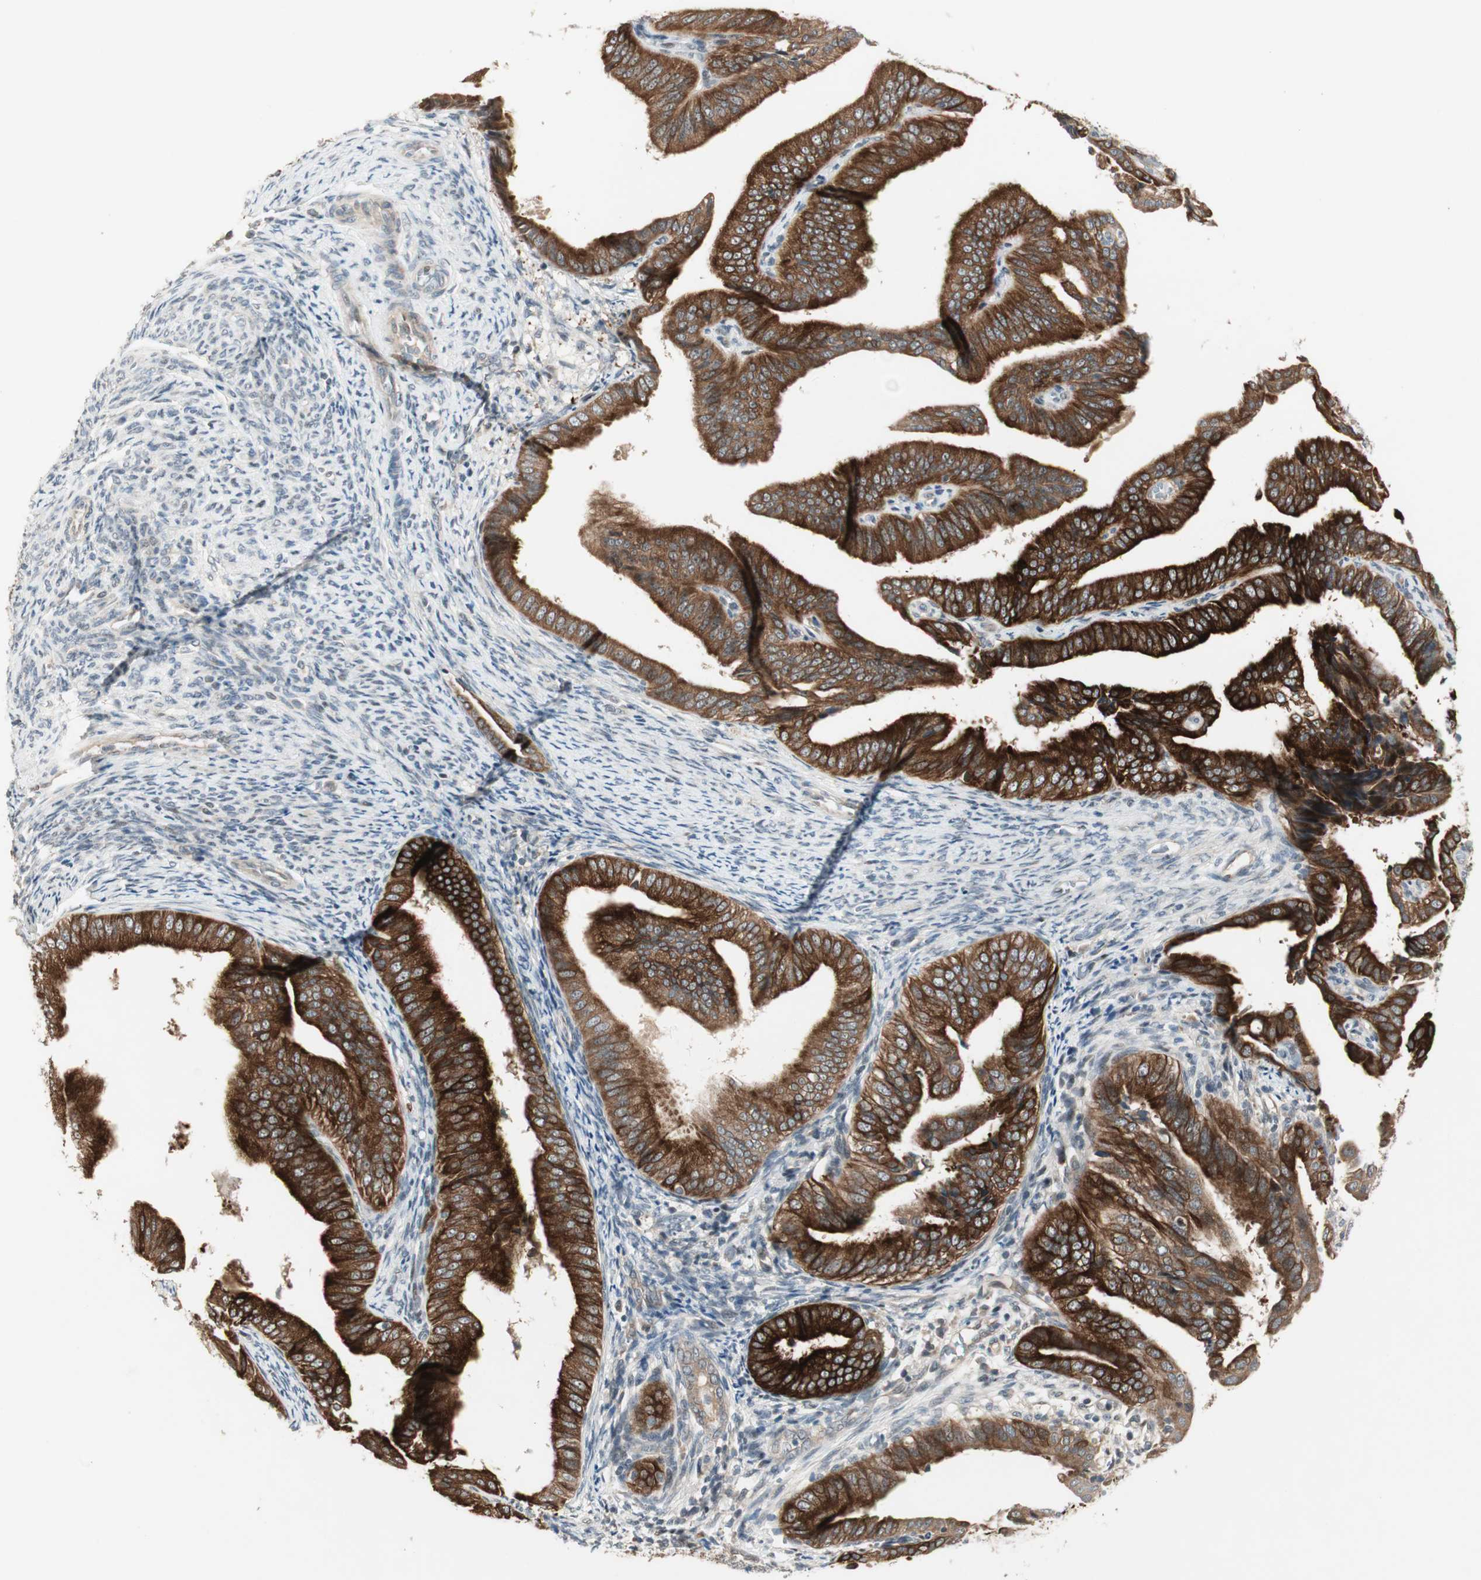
{"staining": {"intensity": "strong", "quantity": ">75%", "location": "cytoplasmic/membranous"}, "tissue": "endometrial cancer", "cell_type": "Tumor cells", "image_type": "cancer", "snomed": [{"axis": "morphology", "description": "Adenocarcinoma, NOS"}, {"axis": "topography", "description": "Endometrium"}], "caption": "This is a photomicrograph of immunohistochemistry (IHC) staining of adenocarcinoma (endometrial), which shows strong positivity in the cytoplasmic/membranous of tumor cells.", "gene": "ACSL5", "patient": {"sex": "female", "age": 58}}